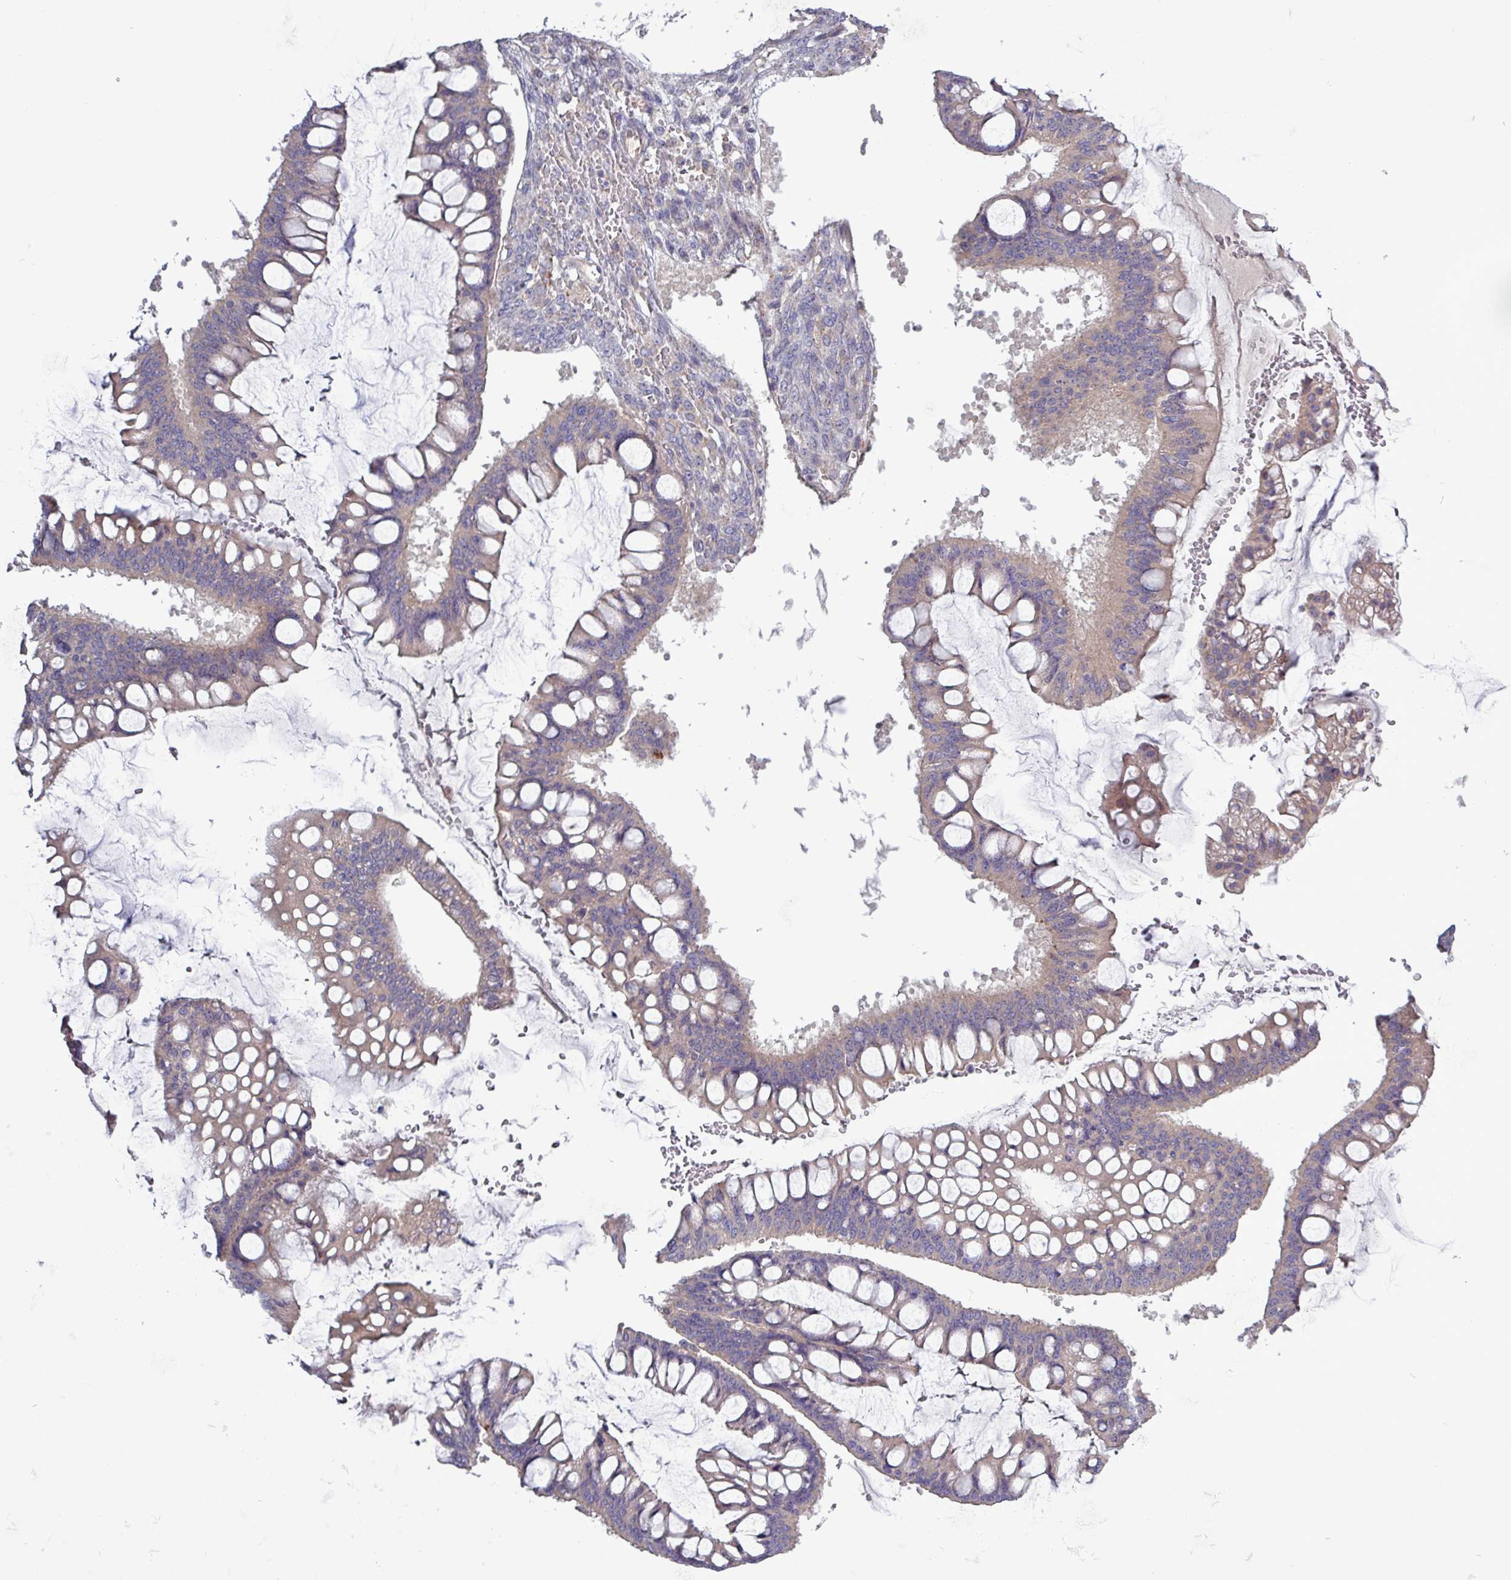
{"staining": {"intensity": "negative", "quantity": "none", "location": "none"}, "tissue": "ovarian cancer", "cell_type": "Tumor cells", "image_type": "cancer", "snomed": [{"axis": "morphology", "description": "Cystadenocarcinoma, mucinous, NOS"}, {"axis": "topography", "description": "Ovary"}], "caption": "Ovarian cancer was stained to show a protein in brown. There is no significant positivity in tumor cells.", "gene": "PLIN2", "patient": {"sex": "female", "age": 73}}